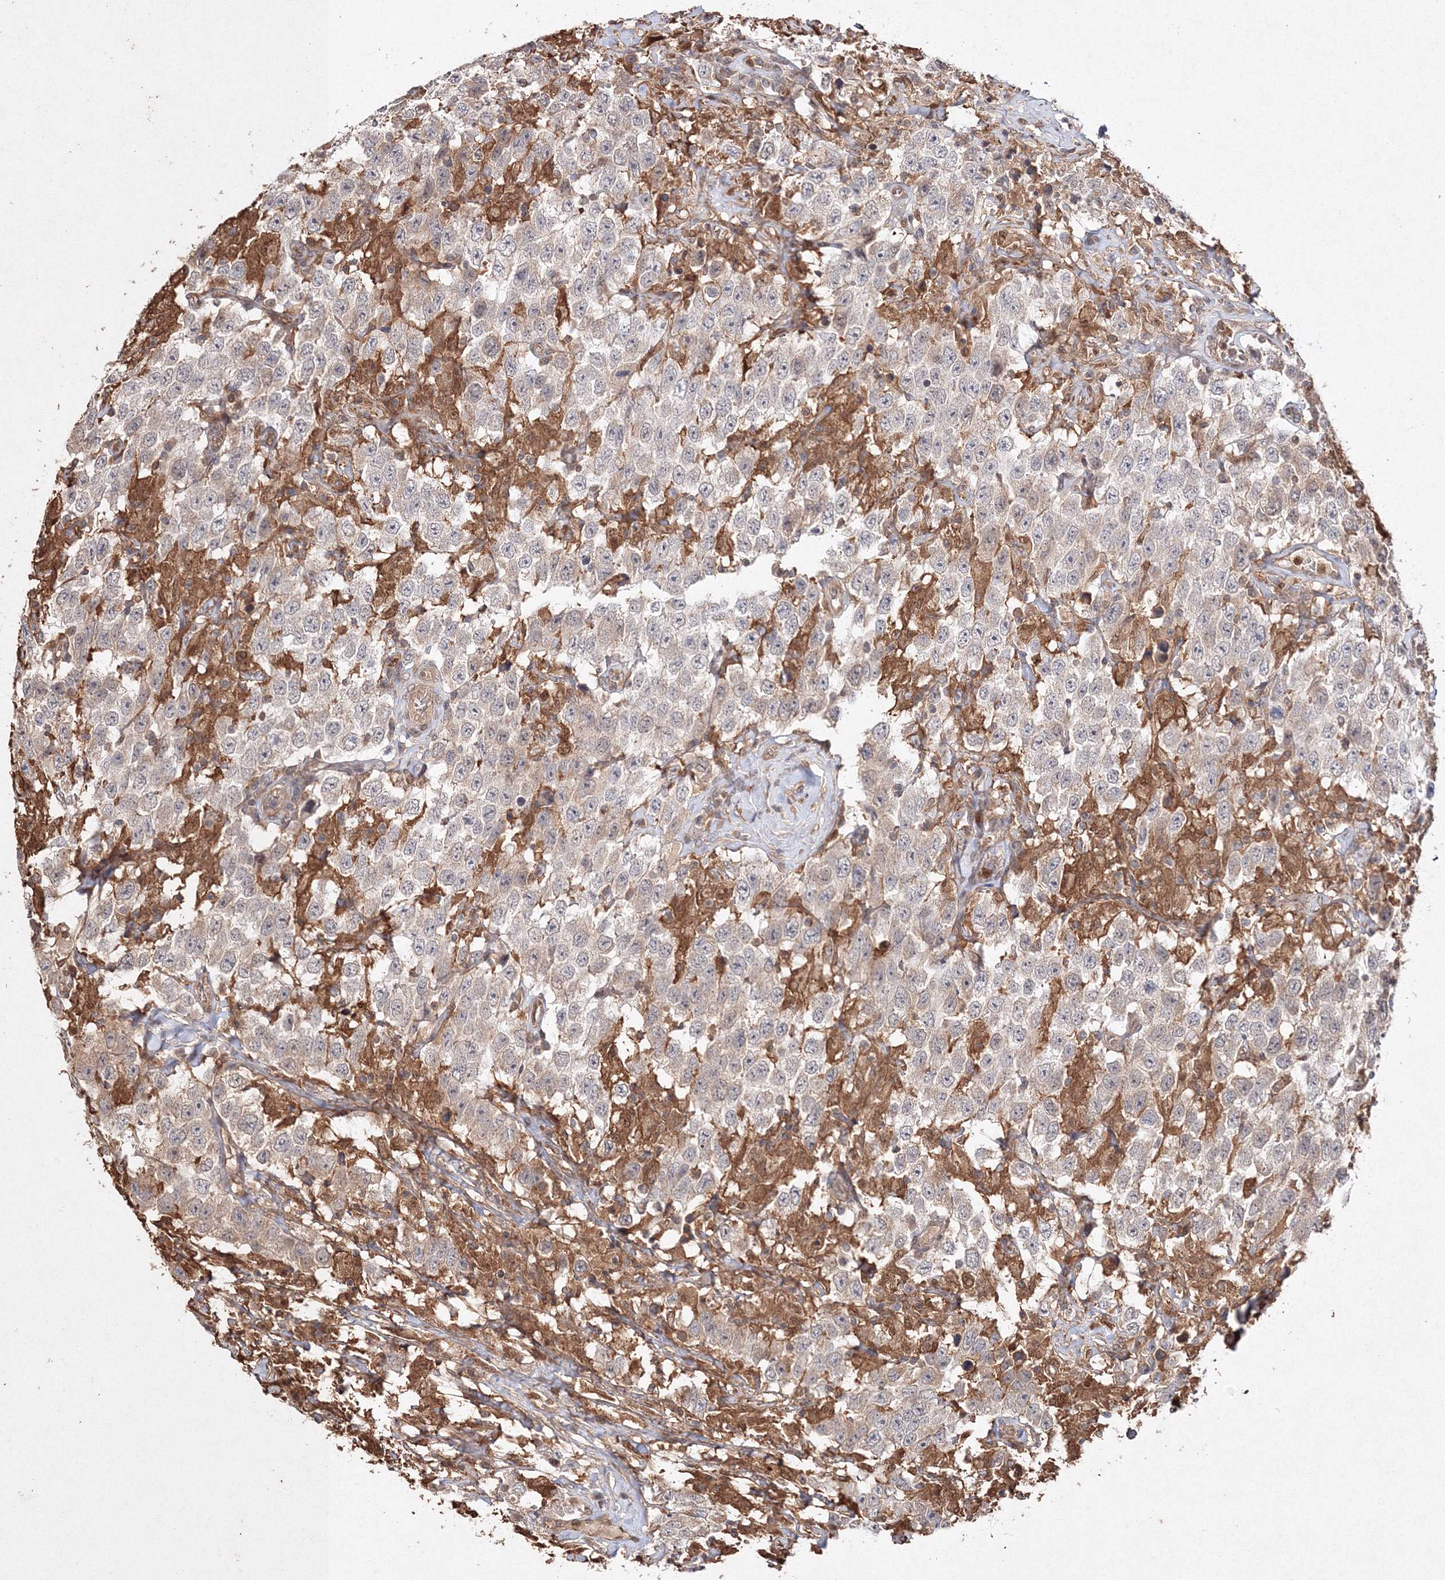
{"staining": {"intensity": "negative", "quantity": "none", "location": "none"}, "tissue": "testis cancer", "cell_type": "Tumor cells", "image_type": "cancer", "snomed": [{"axis": "morphology", "description": "Seminoma, NOS"}, {"axis": "topography", "description": "Testis"}], "caption": "IHC histopathology image of neoplastic tissue: human testis cancer (seminoma) stained with DAB (3,3'-diaminobenzidine) demonstrates no significant protein expression in tumor cells.", "gene": "S100A11", "patient": {"sex": "male", "age": 41}}